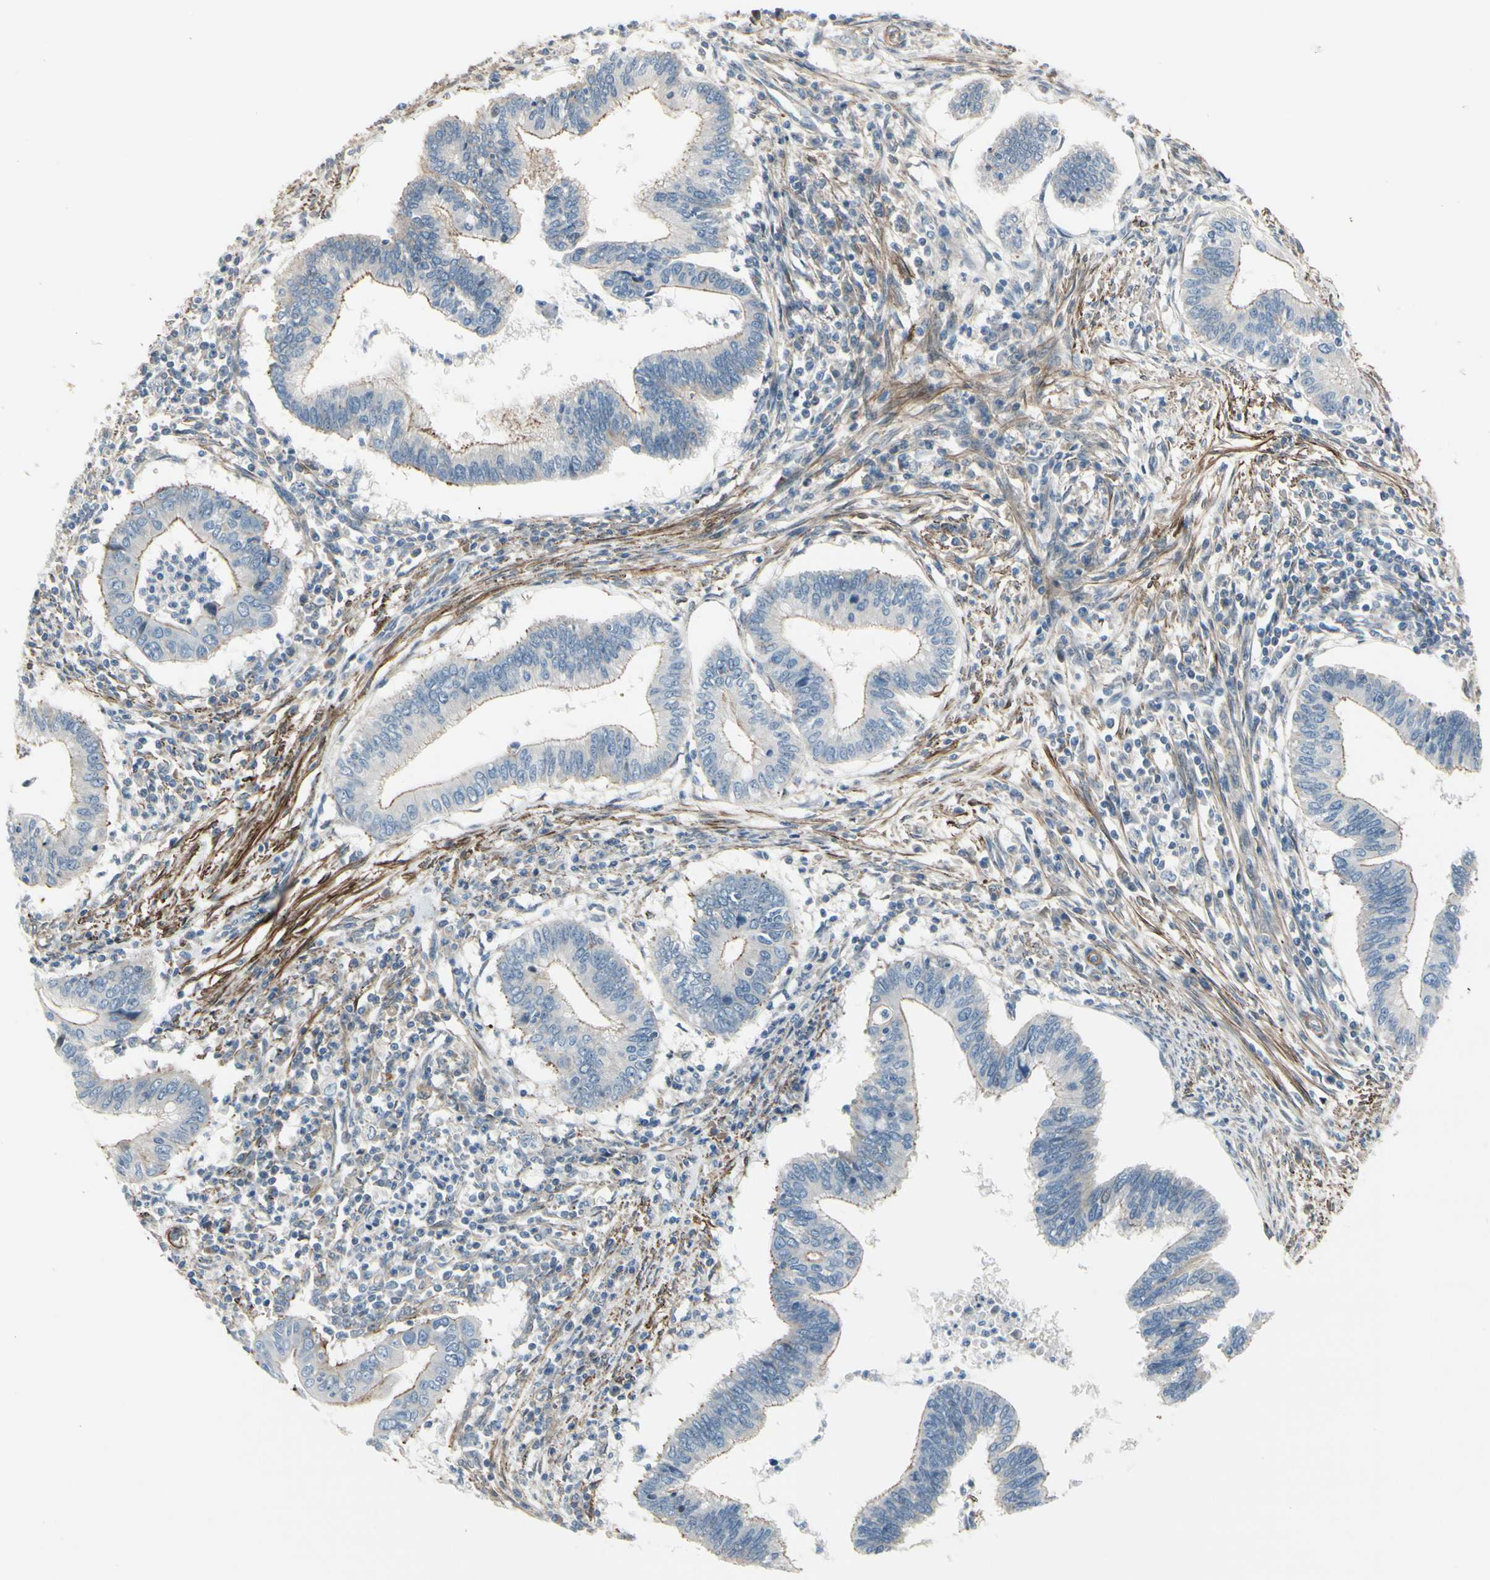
{"staining": {"intensity": "negative", "quantity": "none", "location": "none"}, "tissue": "cervical cancer", "cell_type": "Tumor cells", "image_type": "cancer", "snomed": [{"axis": "morphology", "description": "Adenocarcinoma, NOS"}, {"axis": "topography", "description": "Cervix"}], "caption": "Cervical cancer was stained to show a protein in brown. There is no significant expression in tumor cells.", "gene": "TPM1", "patient": {"sex": "female", "age": 36}}